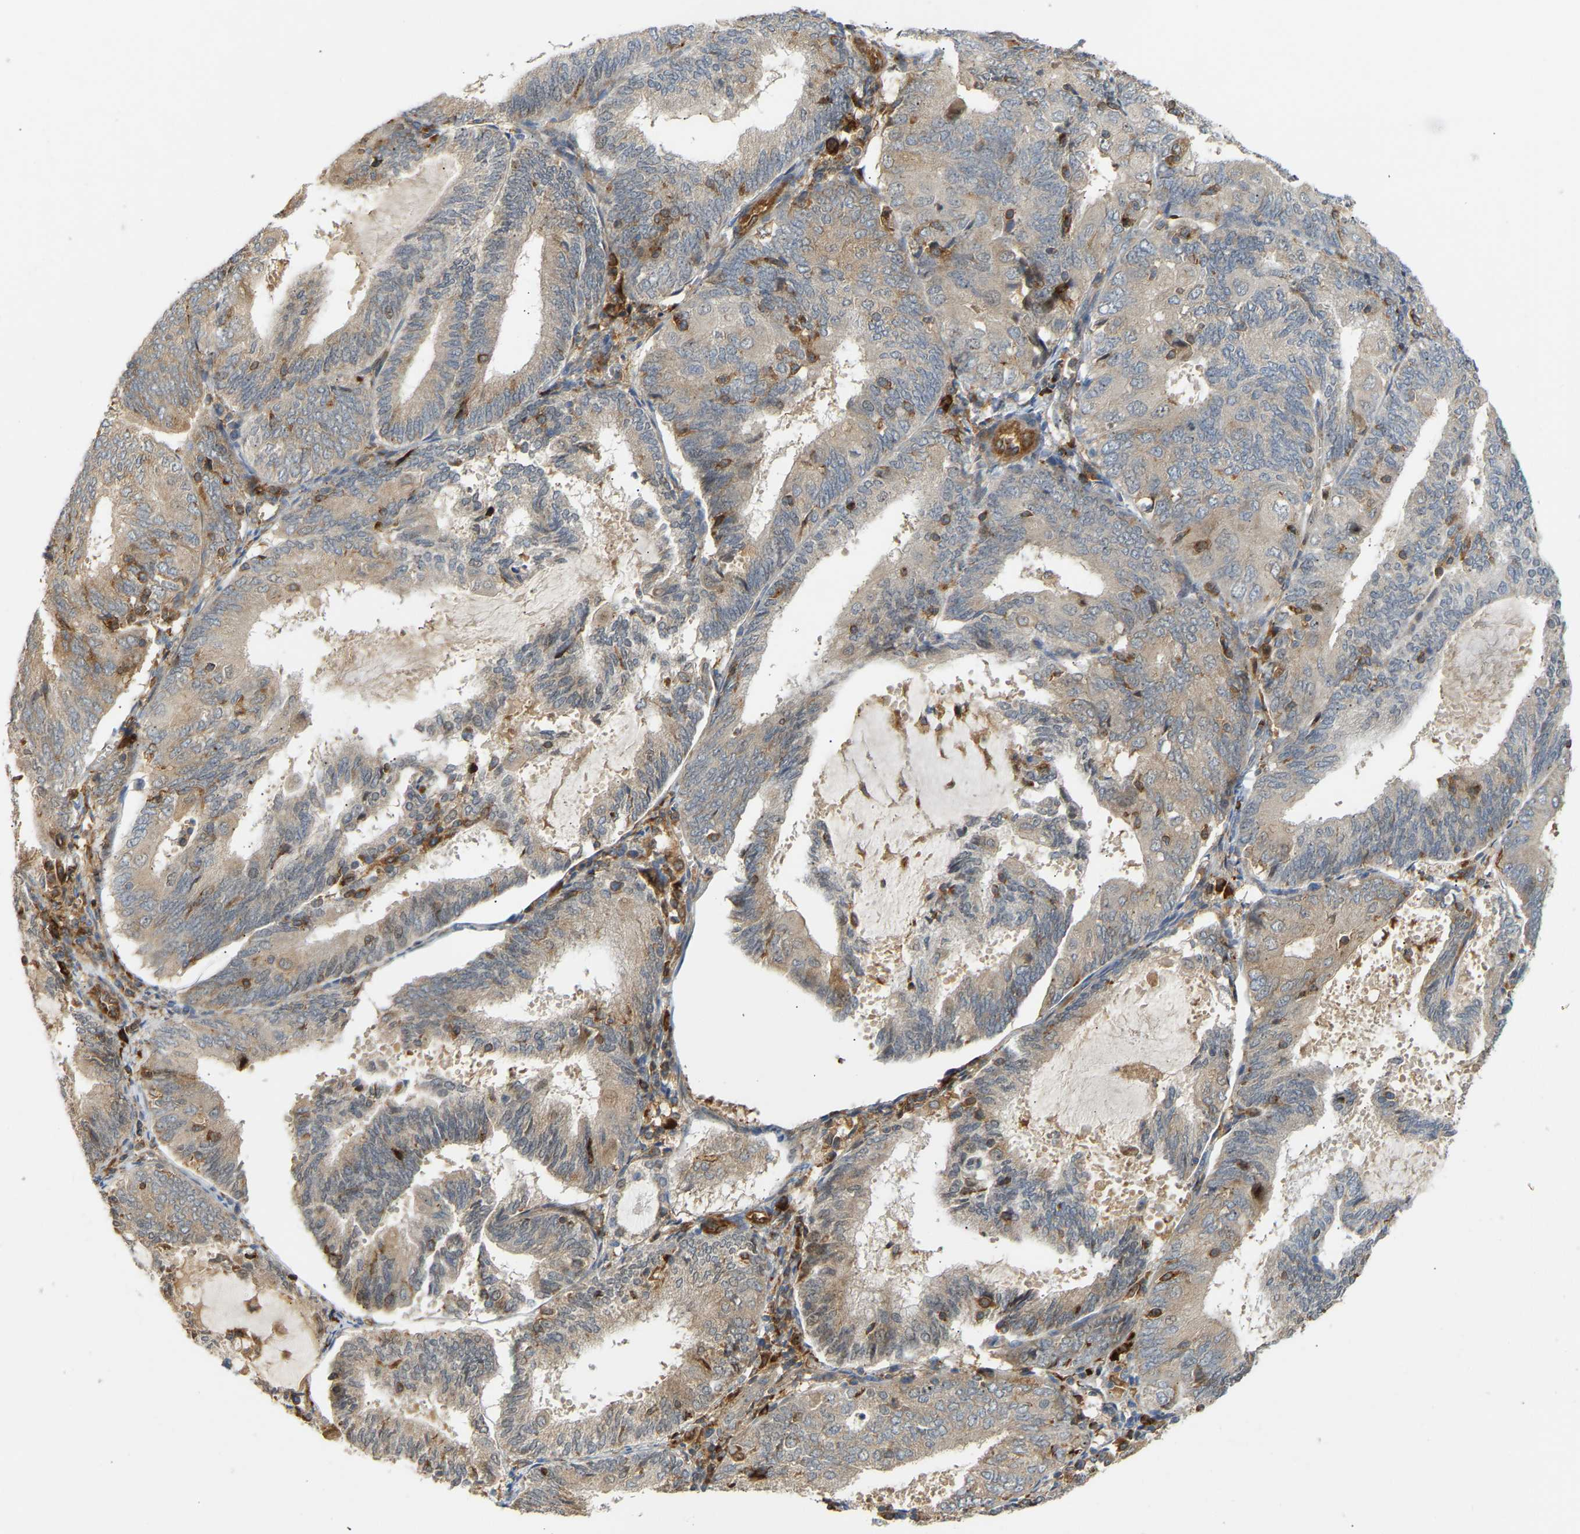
{"staining": {"intensity": "weak", "quantity": "<25%", "location": "cytoplasmic/membranous"}, "tissue": "endometrial cancer", "cell_type": "Tumor cells", "image_type": "cancer", "snomed": [{"axis": "morphology", "description": "Adenocarcinoma, NOS"}, {"axis": "topography", "description": "Endometrium"}], "caption": "There is no significant expression in tumor cells of endometrial cancer.", "gene": "PLCG2", "patient": {"sex": "female", "age": 81}}